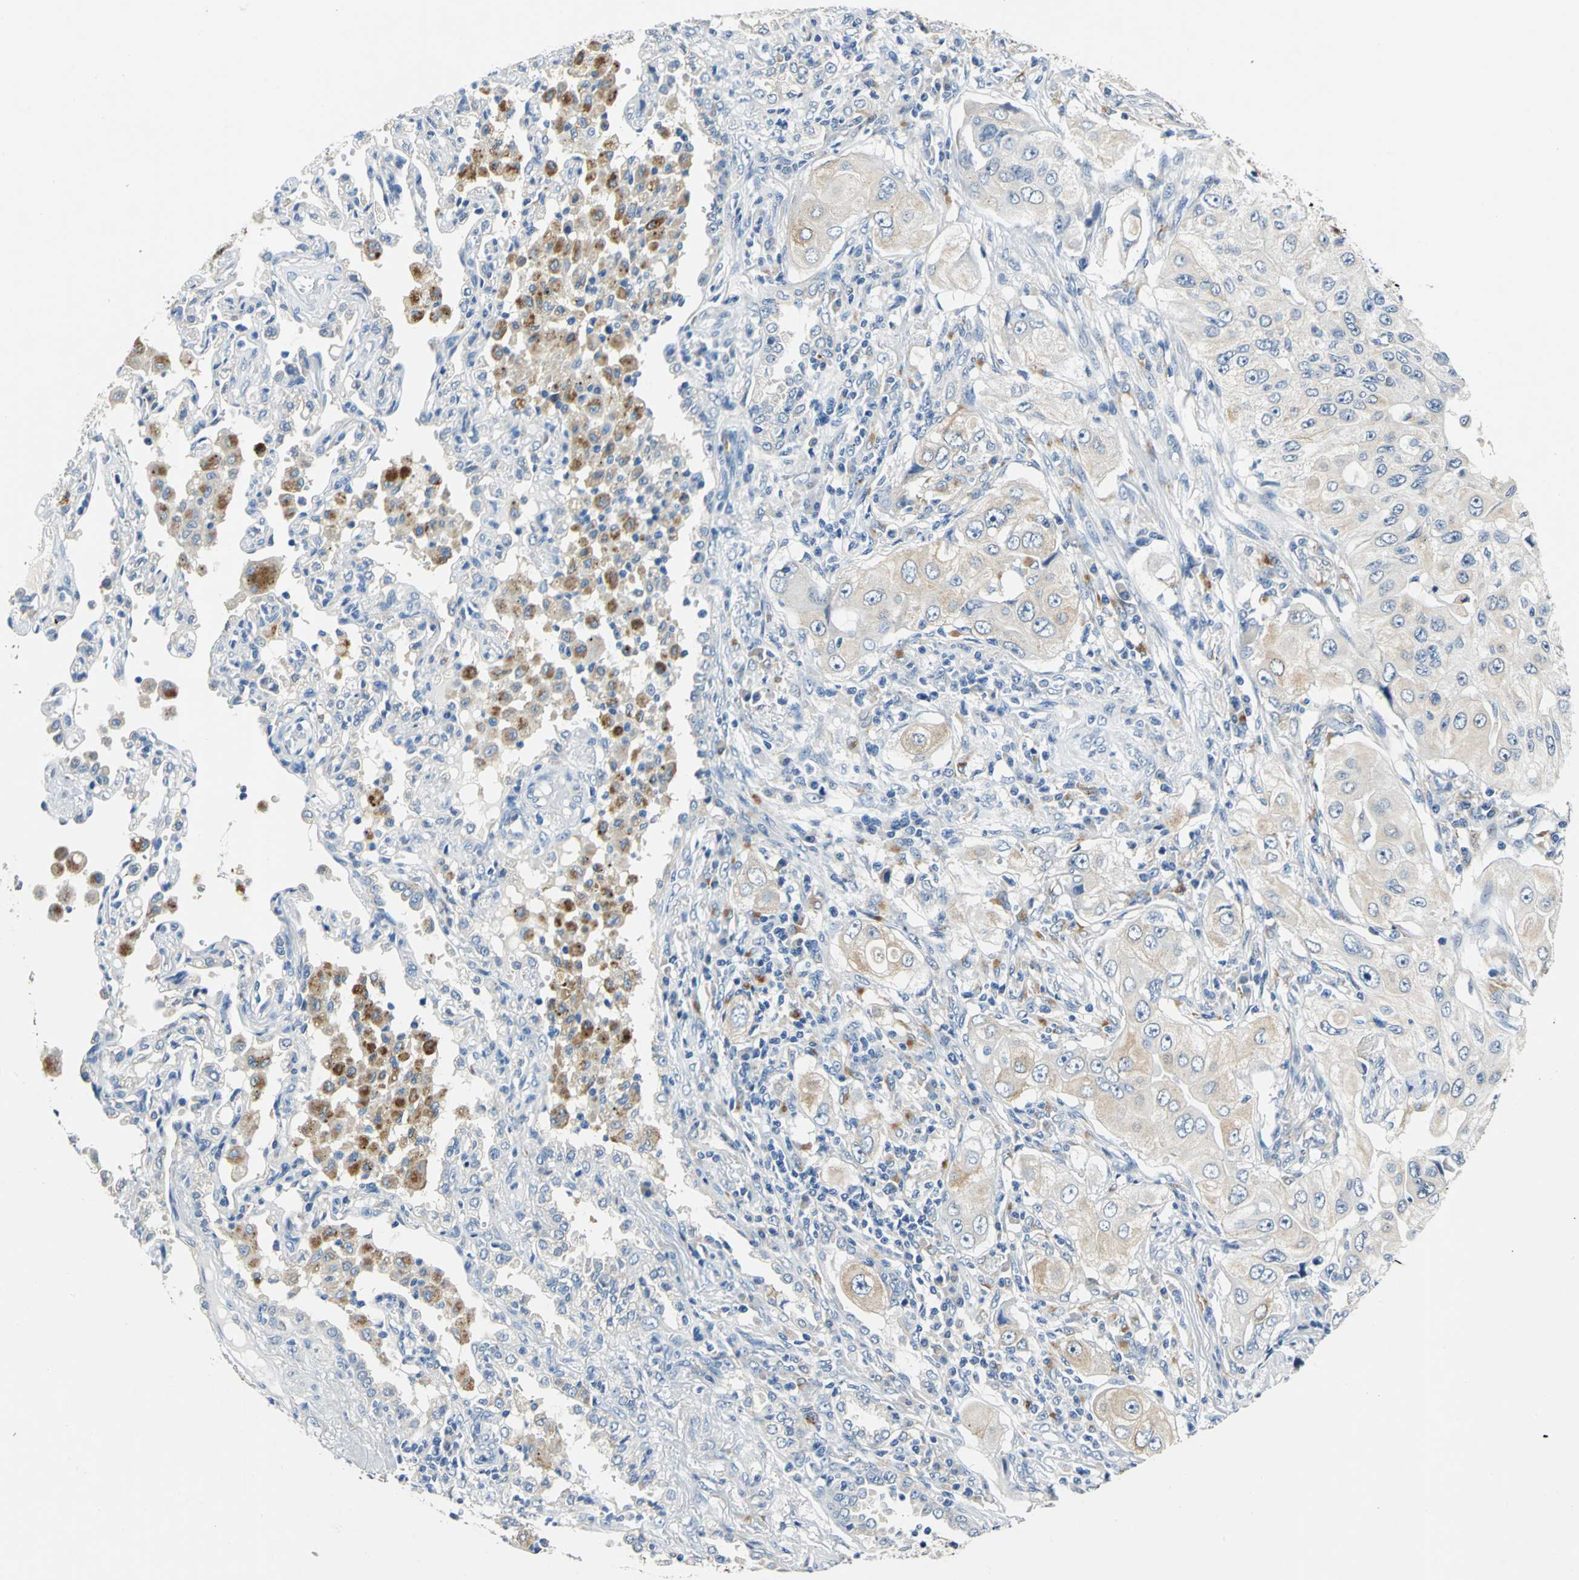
{"staining": {"intensity": "negative", "quantity": "none", "location": "none"}, "tissue": "lung cancer", "cell_type": "Tumor cells", "image_type": "cancer", "snomed": [{"axis": "morphology", "description": "Adenocarcinoma, NOS"}, {"axis": "topography", "description": "Lung"}], "caption": "IHC image of human lung cancer stained for a protein (brown), which demonstrates no staining in tumor cells. (Brightfield microscopy of DAB (3,3'-diaminobenzidine) IHC at high magnification).", "gene": "RASD2", "patient": {"sex": "male", "age": 84}}